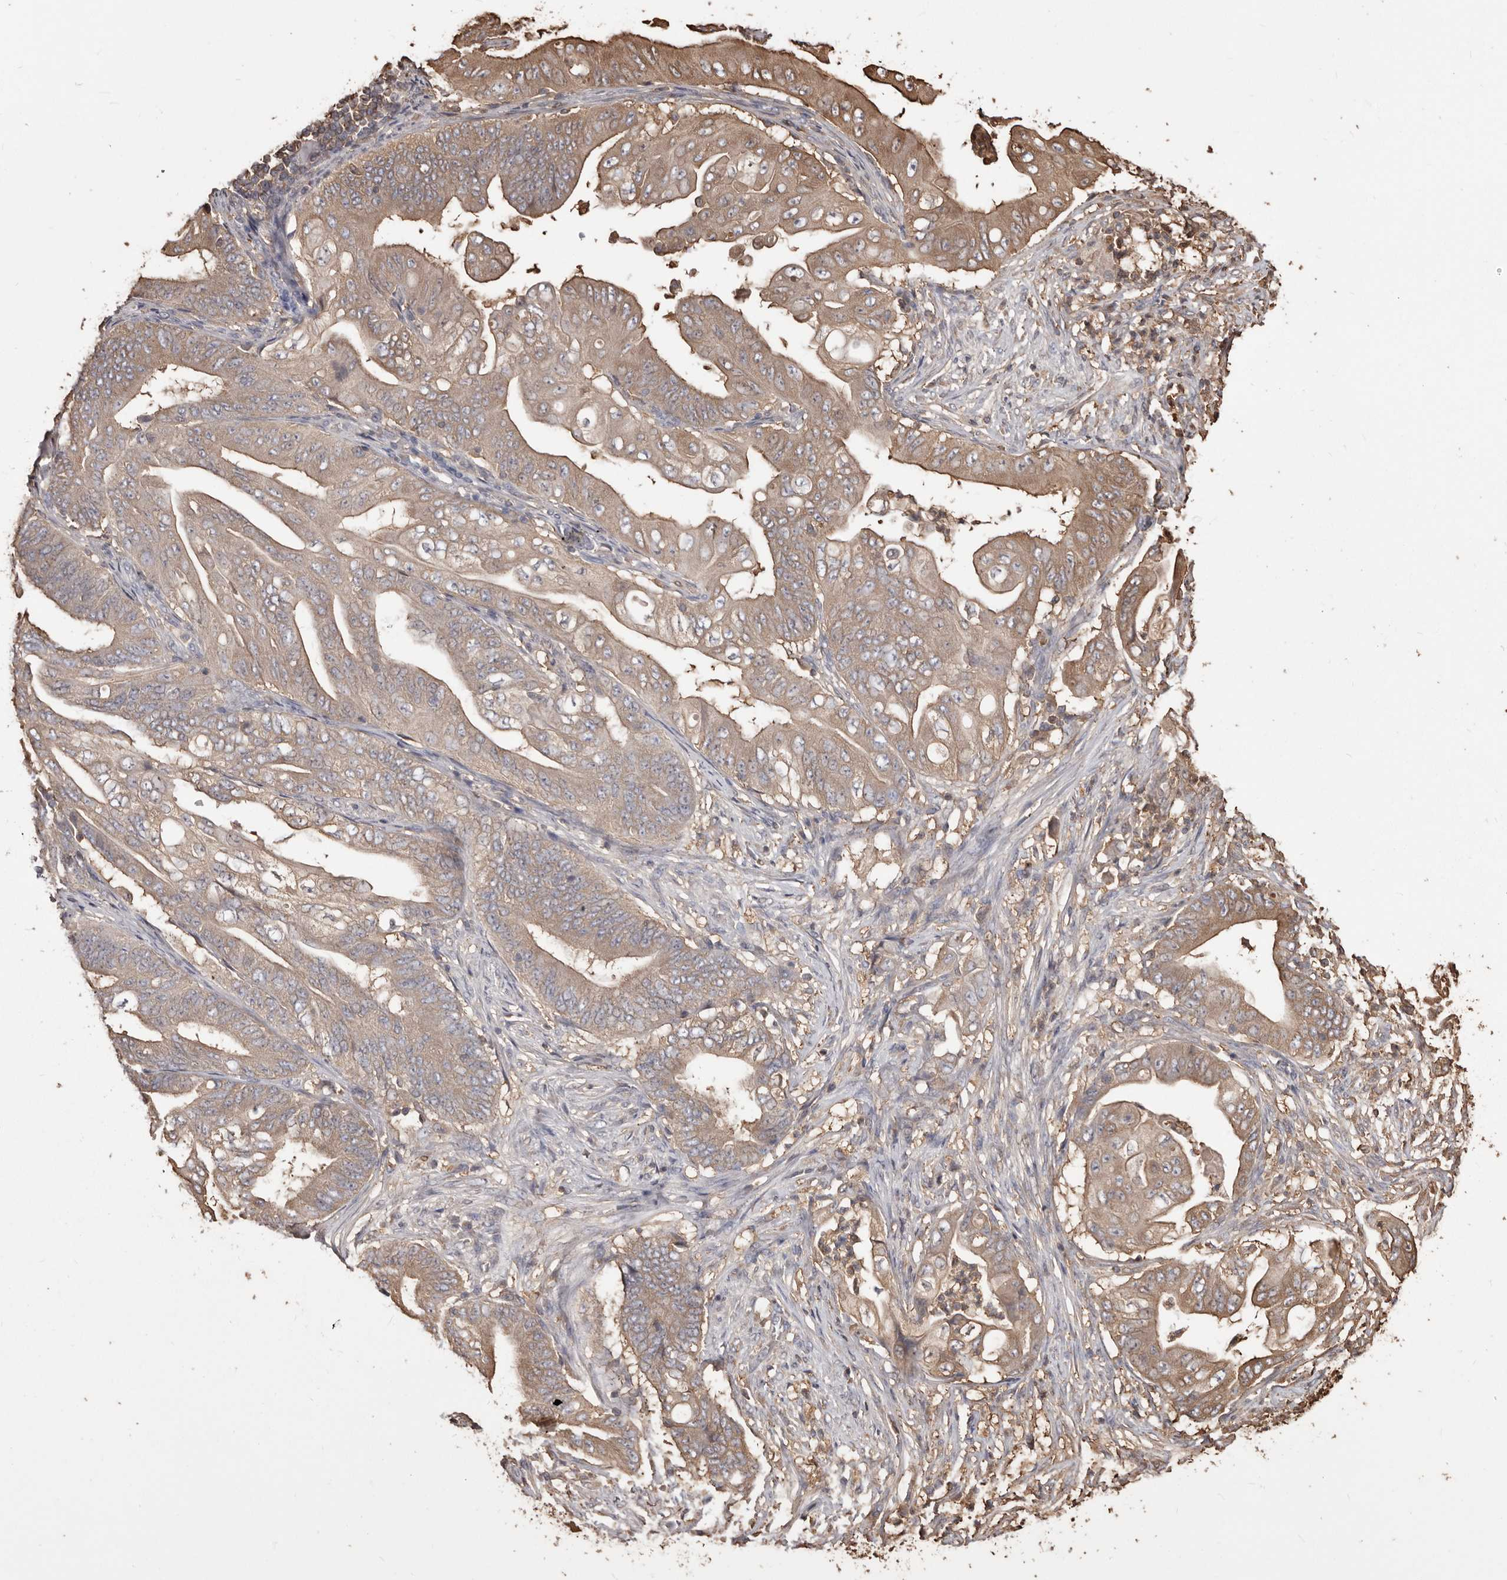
{"staining": {"intensity": "moderate", "quantity": ">75%", "location": "cytoplasmic/membranous"}, "tissue": "stomach cancer", "cell_type": "Tumor cells", "image_type": "cancer", "snomed": [{"axis": "morphology", "description": "Adenocarcinoma, NOS"}, {"axis": "topography", "description": "Stomach"}], "caption": "Adenocarcinoma (stomach) stained with immunohistochemistry reveals moderate cytoplasmic/membranous staining in approximately >75% of tumor cells. The staining was performed using DAB (3,3'-diaminobenzidine) to visualize the protein expression in brown, while the nuclei were stained in blue with hematoxylin (Magnification: 20x).", "gene": "PKM", "patient": {"sex": "female", "age": 73}}